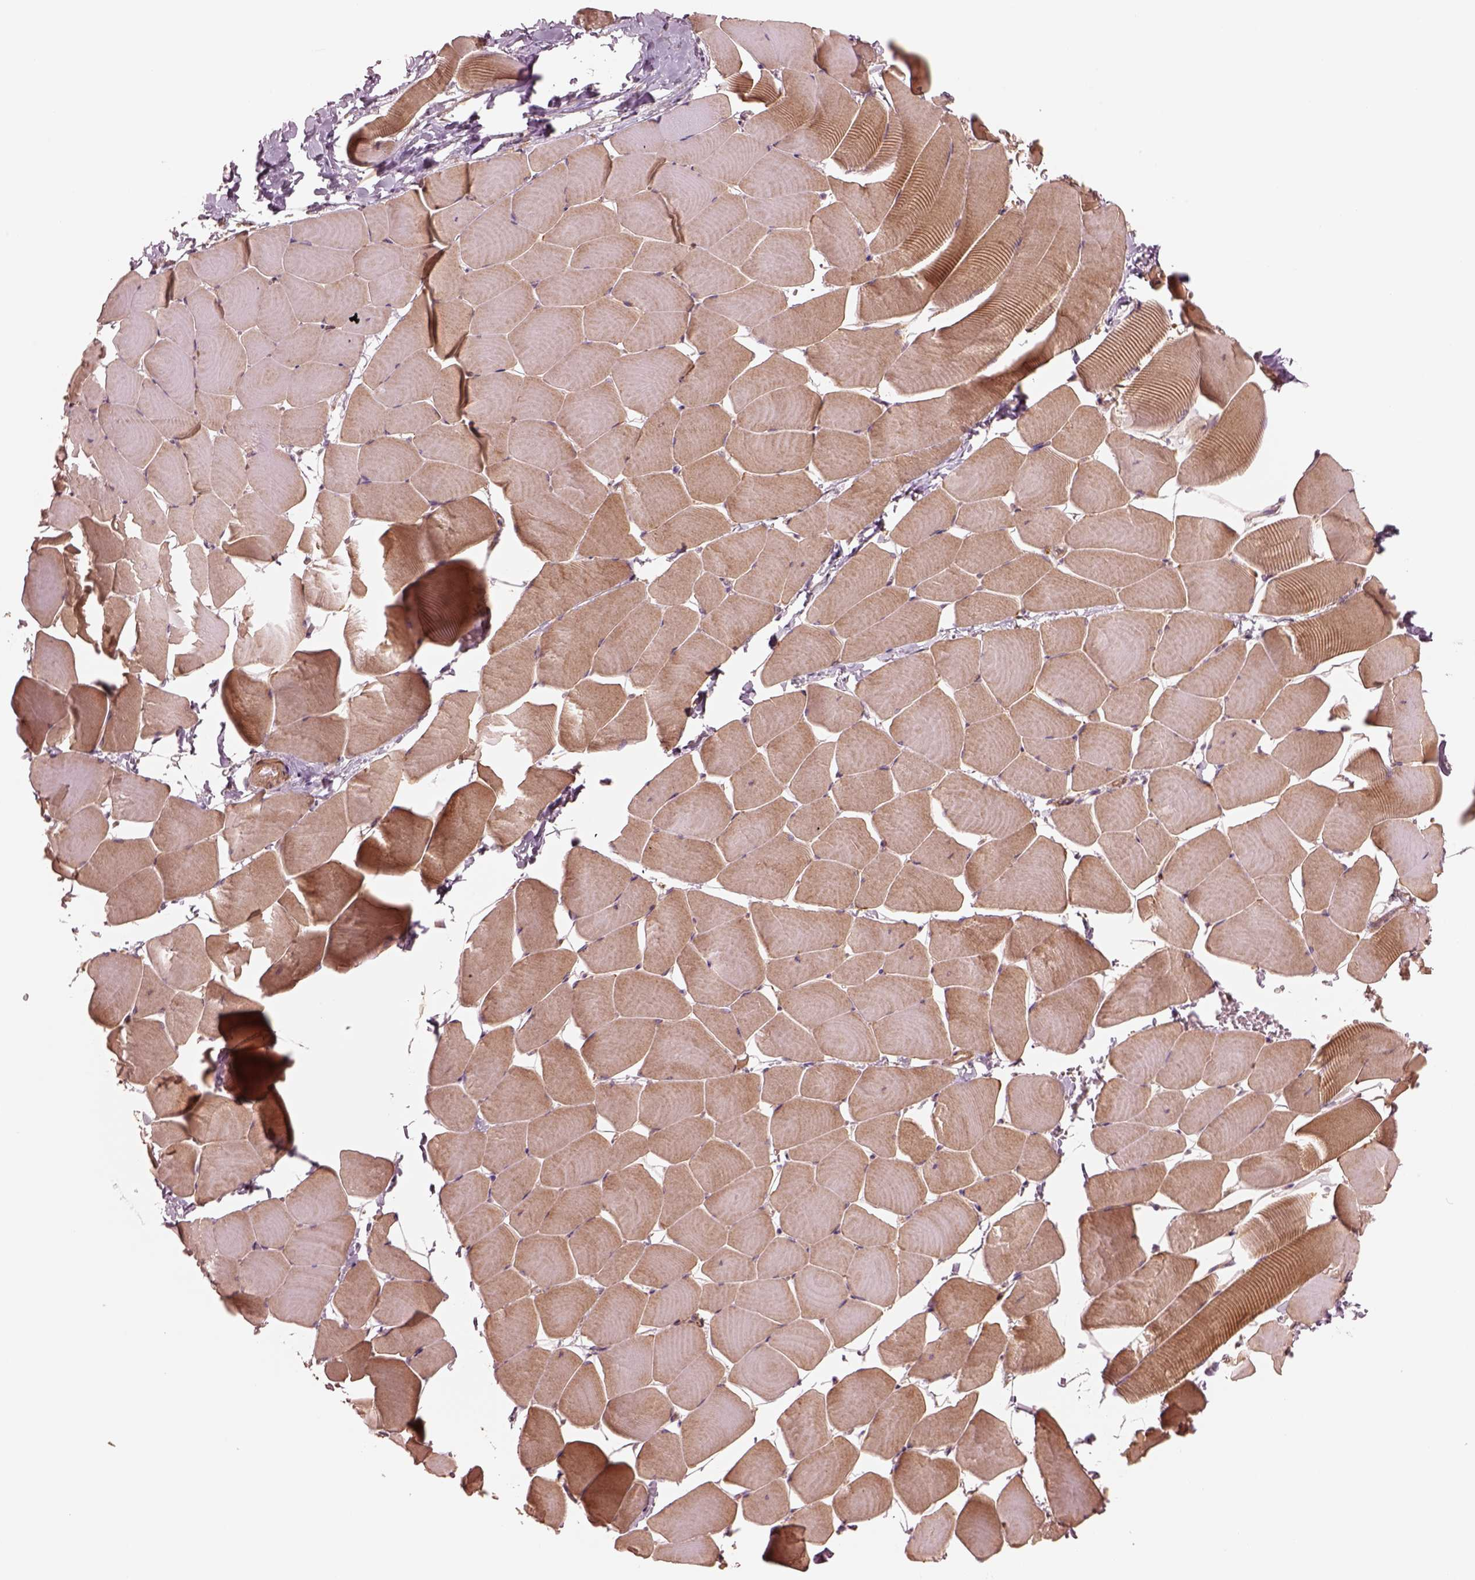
{"staining": {"intensity": "moderate", "quantity": "<25%", "location": "cytoplasmic/membranous"}, "tissue": "skeletal muscle", "cell_type": "Myocytes", "image_type": "normal", "snomed": [{"axis": "morphology", "description": "Normal tissue, NOS"}, {"axis": "topography", "description": "Skeletal muscle"}], "caption": "Immunohistochemistry (IHC) of unremarkable skeletal muscle displays low levels of moderate cytoplasmic/membranous staining in approximately <25% of myocytes.", "gene": "ASCC2", "patient": {"sex": "male", "age": 25}}